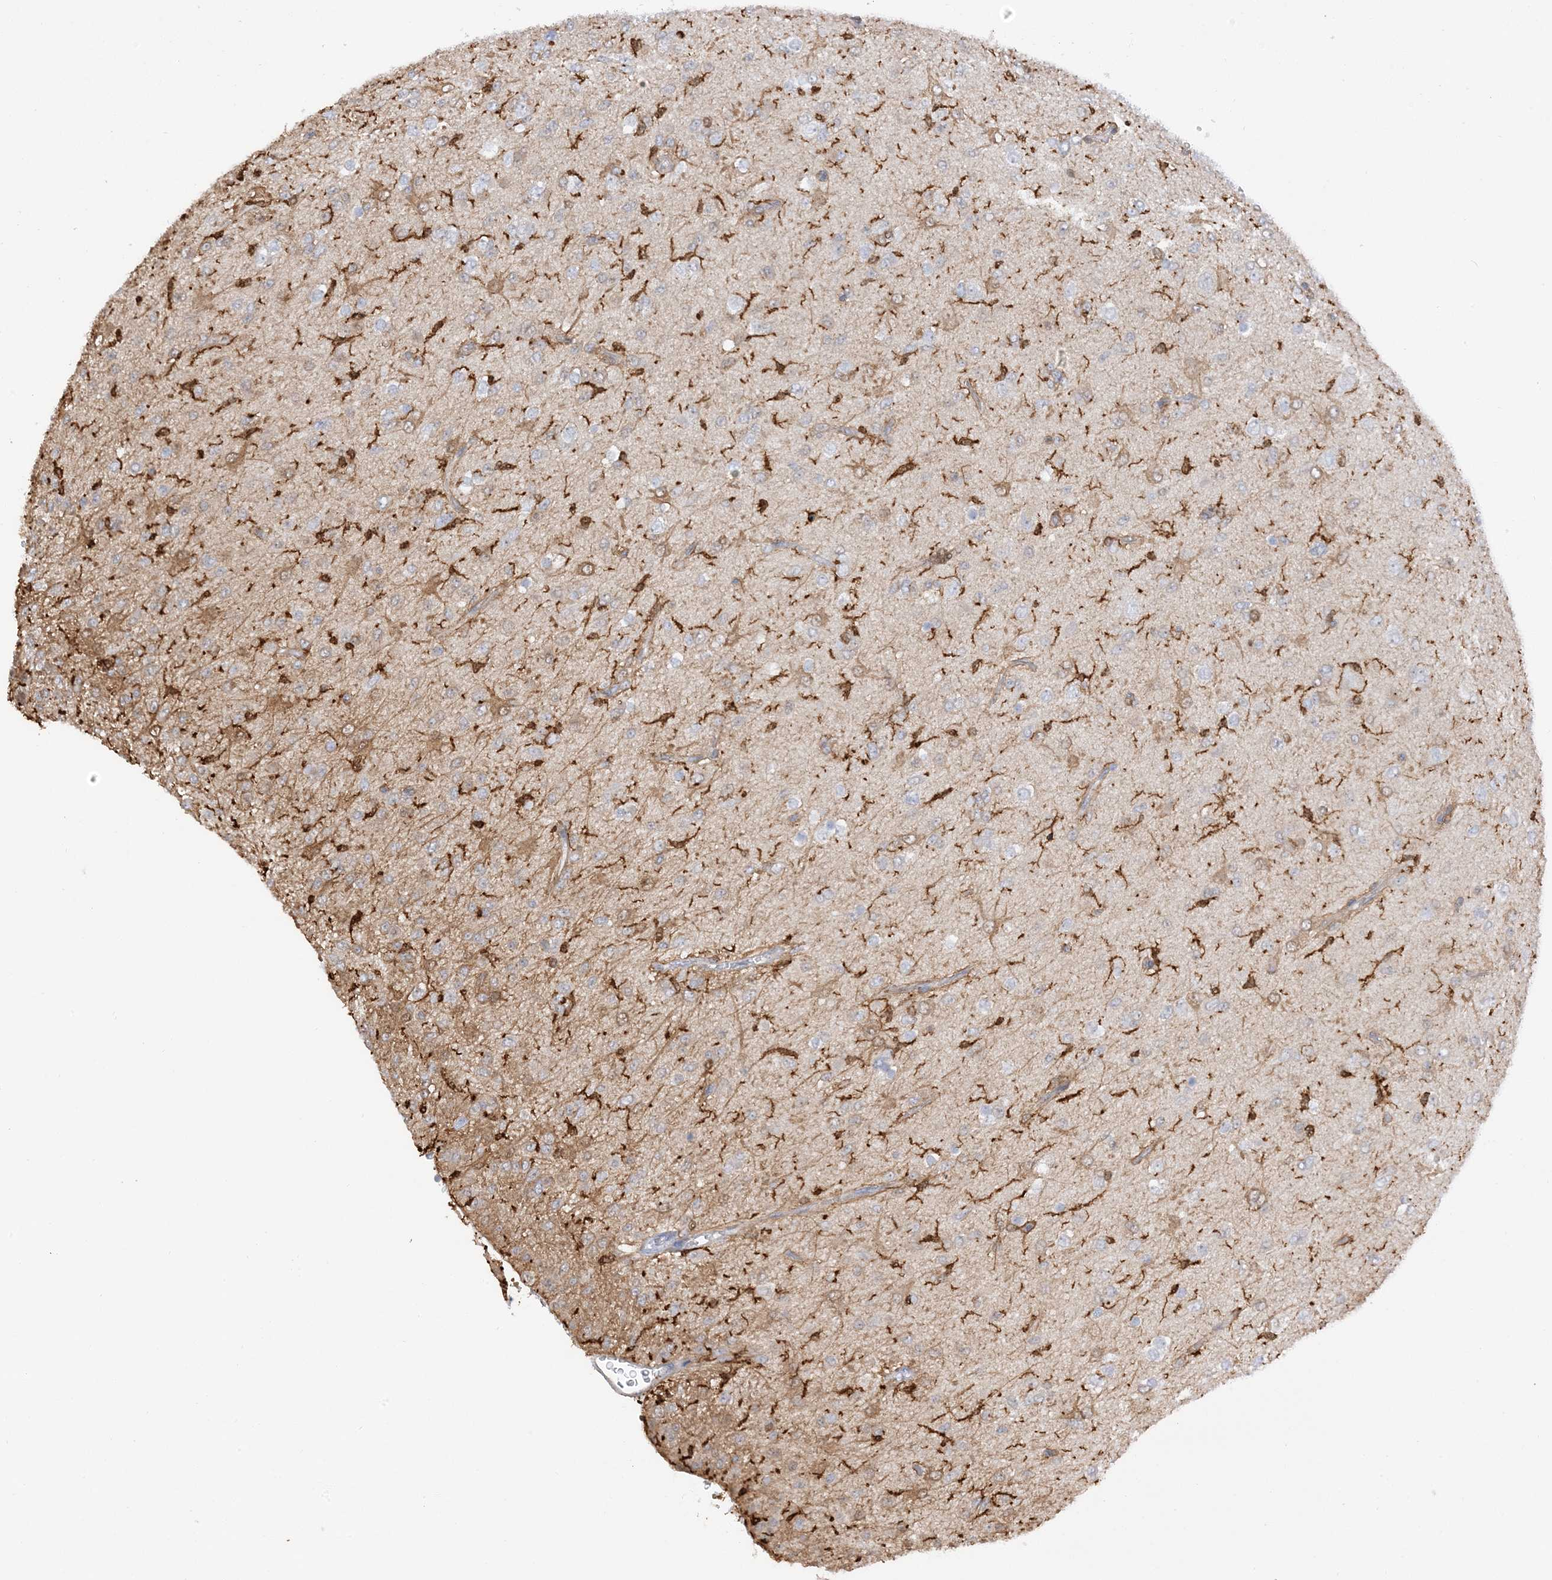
{"staining": {"intensity": "moderate", "quantity": "<25%", "location": "cytoplasmic/membranous"}, "tissue": "glioma", "cell_type": "Tumor cells", "image_type": "cancer", "snomed": [{"axis": "morphology", "description": "Glioma, malignant, Low grade"}, {"axis": "topography", "description": "Brain"}], "caption": "High-power microscopy captured an immunohistochemistry image of low-grade glioma (malignant), revealing moderate cytoplasmic/membranous expression in approximately <25% of tumor cells.", "gene": "PHACTR2", "patient": {"sex": "male", "age": 65}}